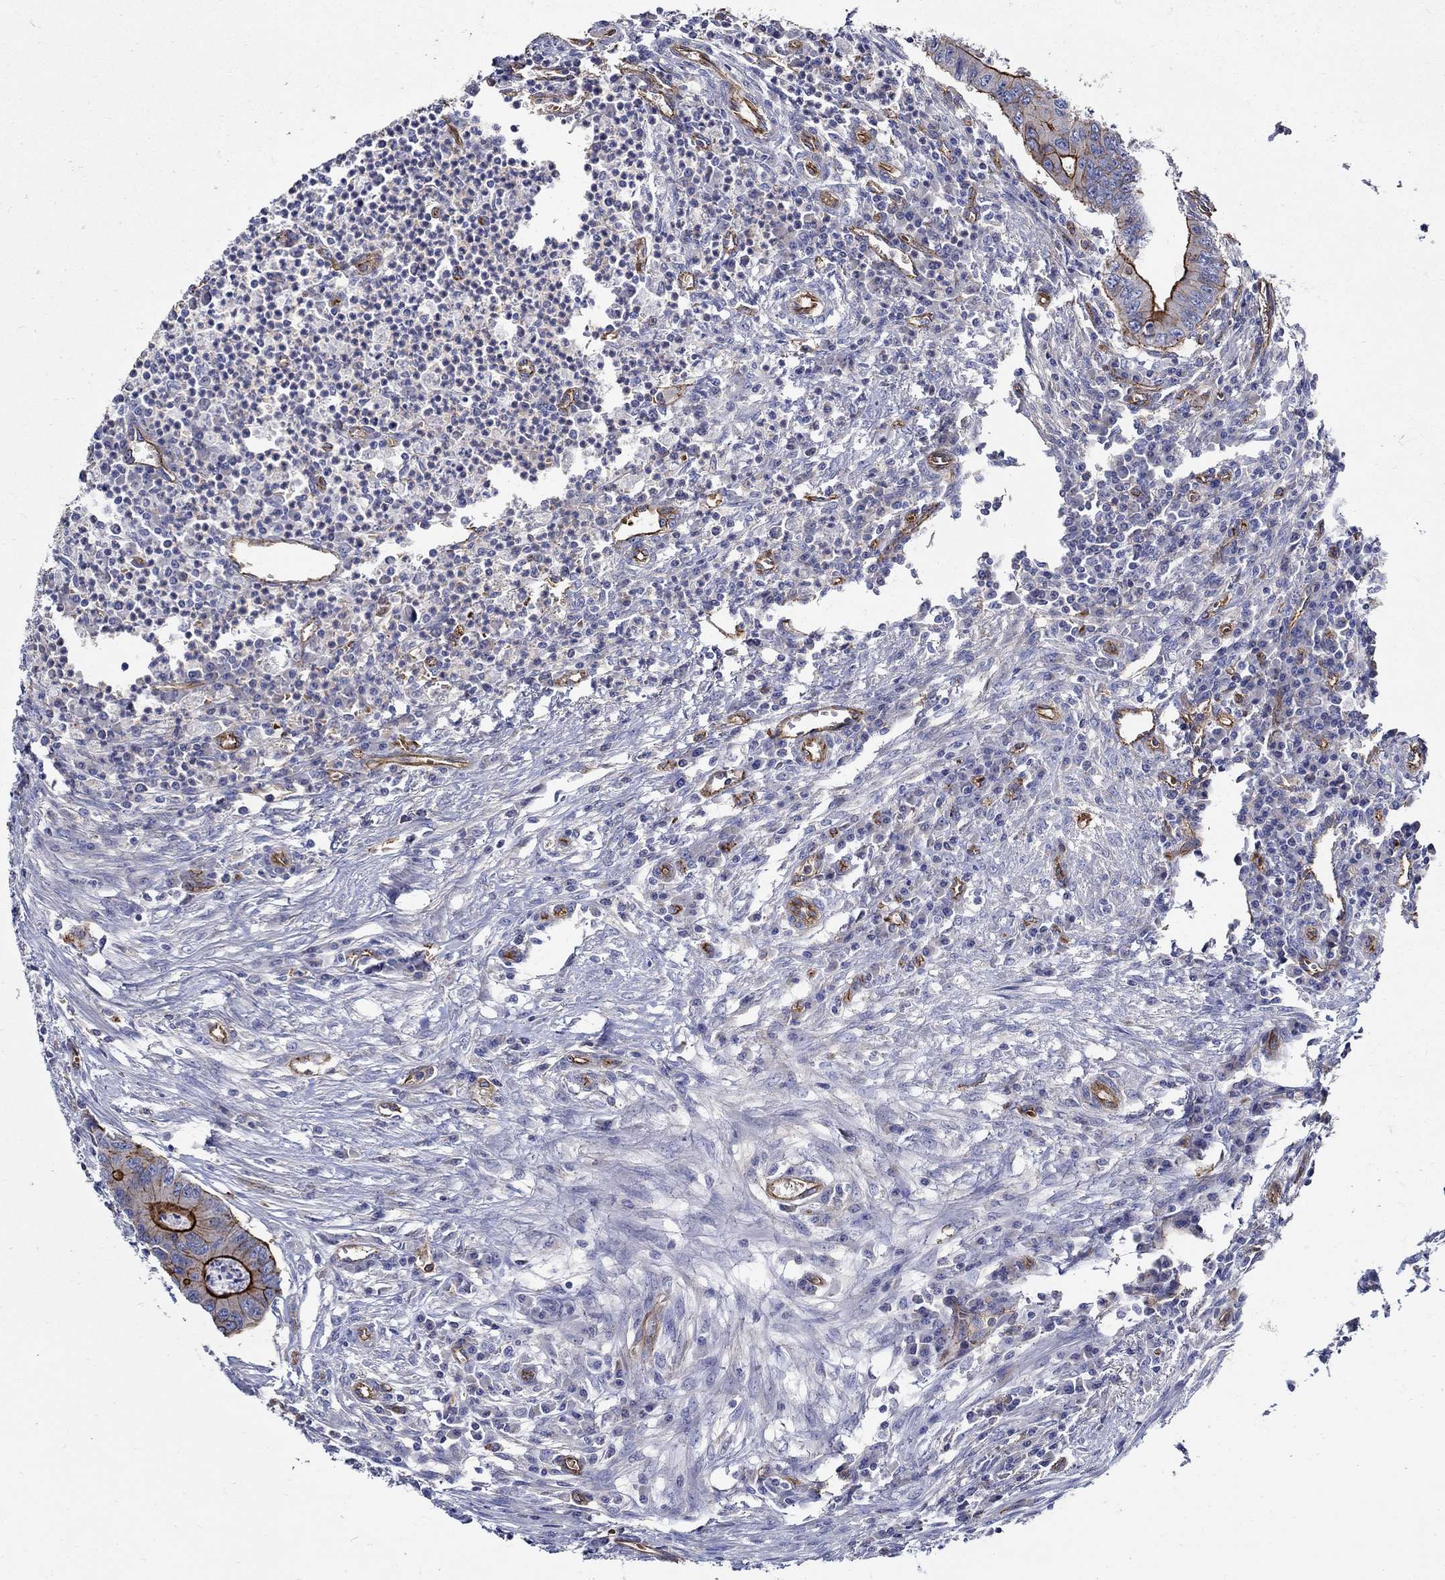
{"staining": {"intensity": "strong", "quantity": "25%-75%", "location": "cytoplasmic/membranous"}, "tissue": "colorectal cancer", "cell_type": "Tumor cells", "image_type": "cancer", "snomed": [{"axis": "morphology", "description": "Adenocarcinoma, NOS"}, {"axis": "topography", "description": "Colon"}], "caption": "This micrograph shows adenocarcinoma (colorectal) stained with IHC to label a protein in brown. The cytoplasmic/membranous of tumor cells show strong positivity for the protein. Nuclei are counter-stained blue.", "gene": "APBB3", "patient": {"sex": "male", "age": 53}}